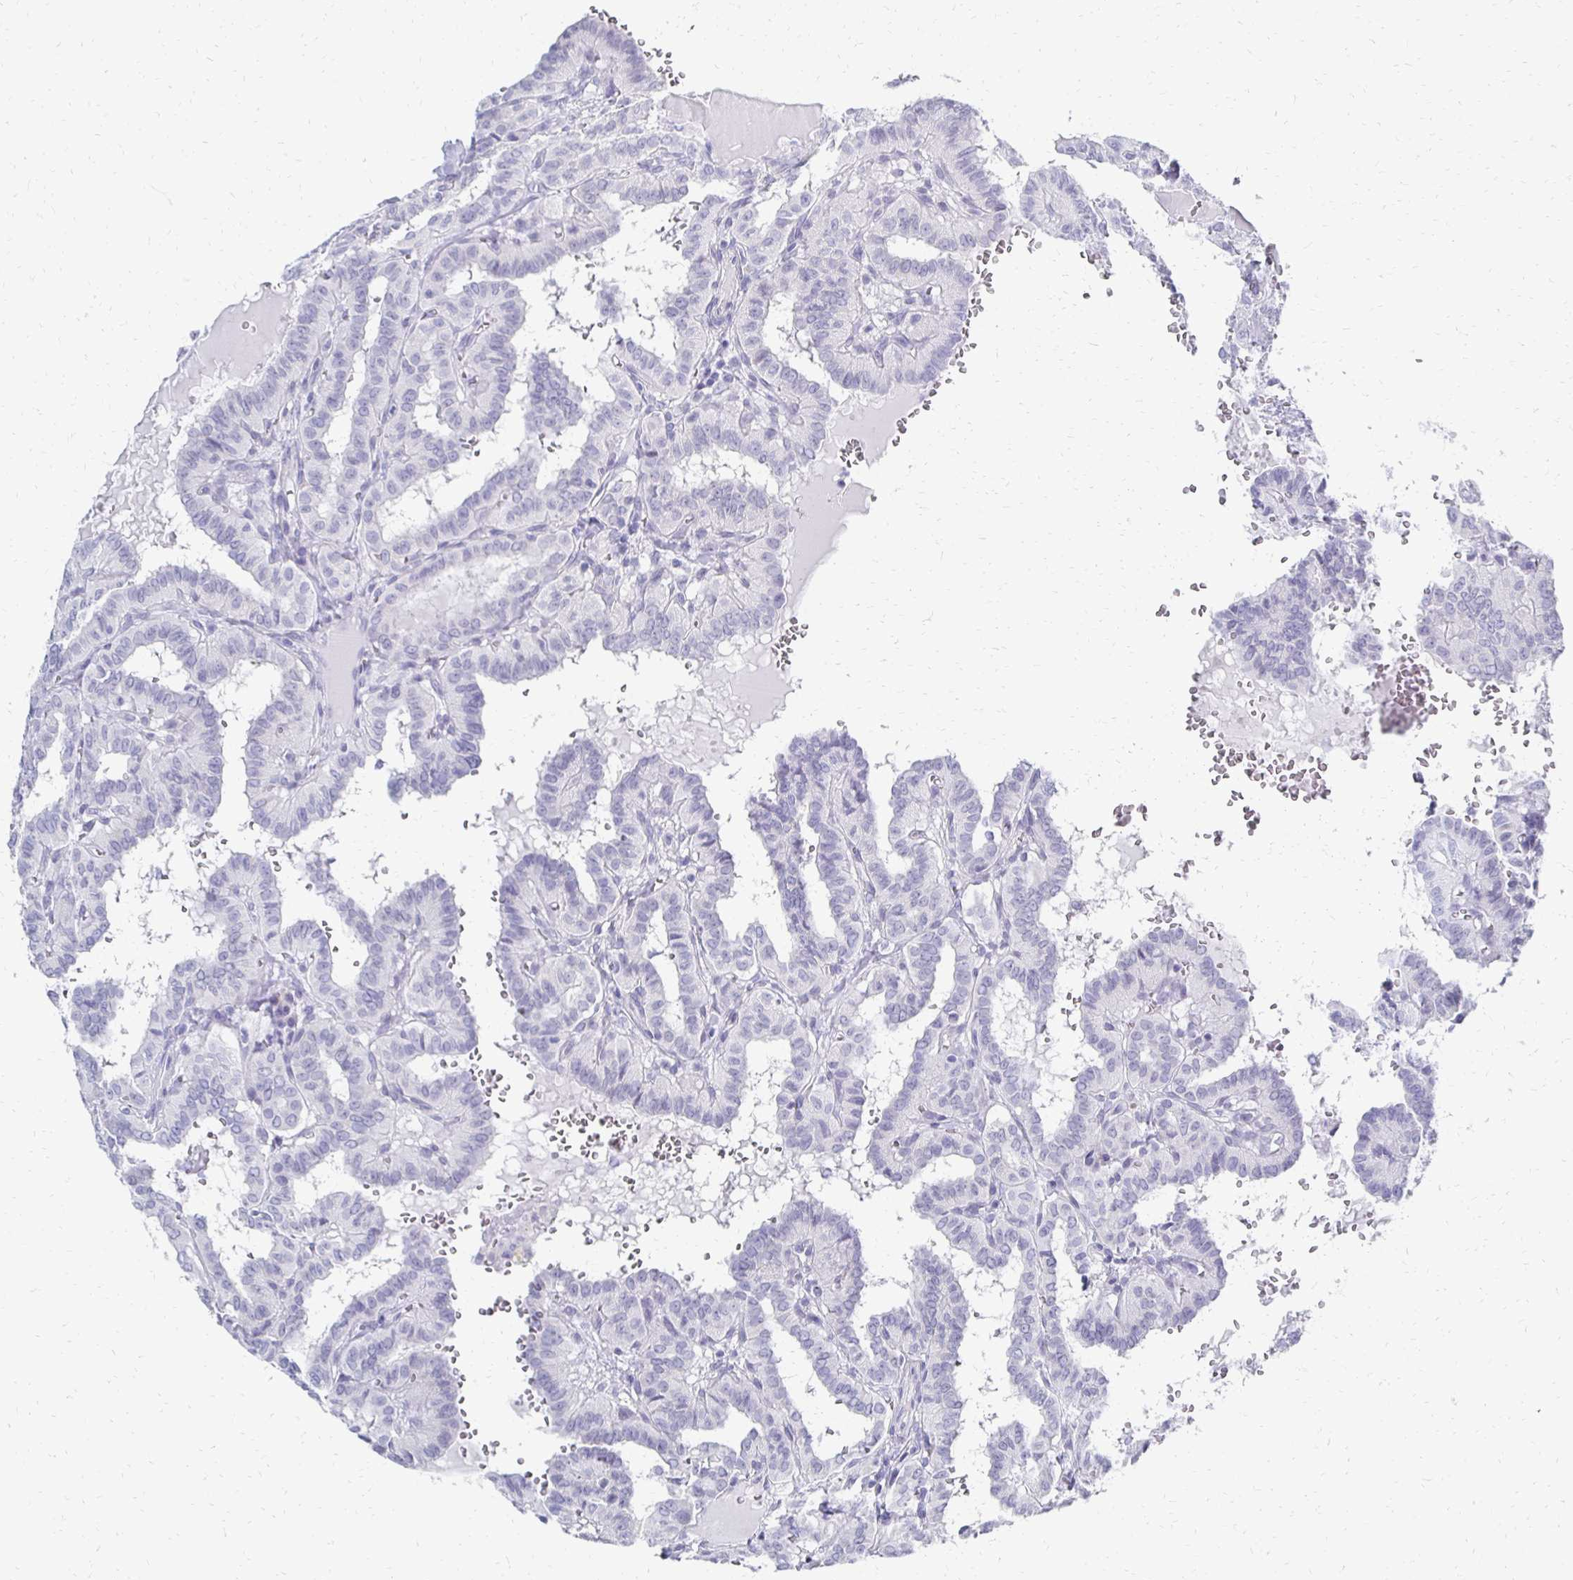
{"staining": {"intensity": "negative", "quantity": "none", "location": "none"}, "tissue": "thyroid cancer", "cell_type": "Tumor cells", "image_type": "cancer", "snomed": [{"axis": "morphology", "description": "Papillary adenocarcinoma, NOS"}, {"axis": "topography", "description": "Thyroid gland"}], "caption": "Thyroid cancer stained for a protein using immunohistochemistry (IHC) shows no positivity tumor cells.", "gene": "SYCP3", "patient": {"sex": "female", "age": 21}}